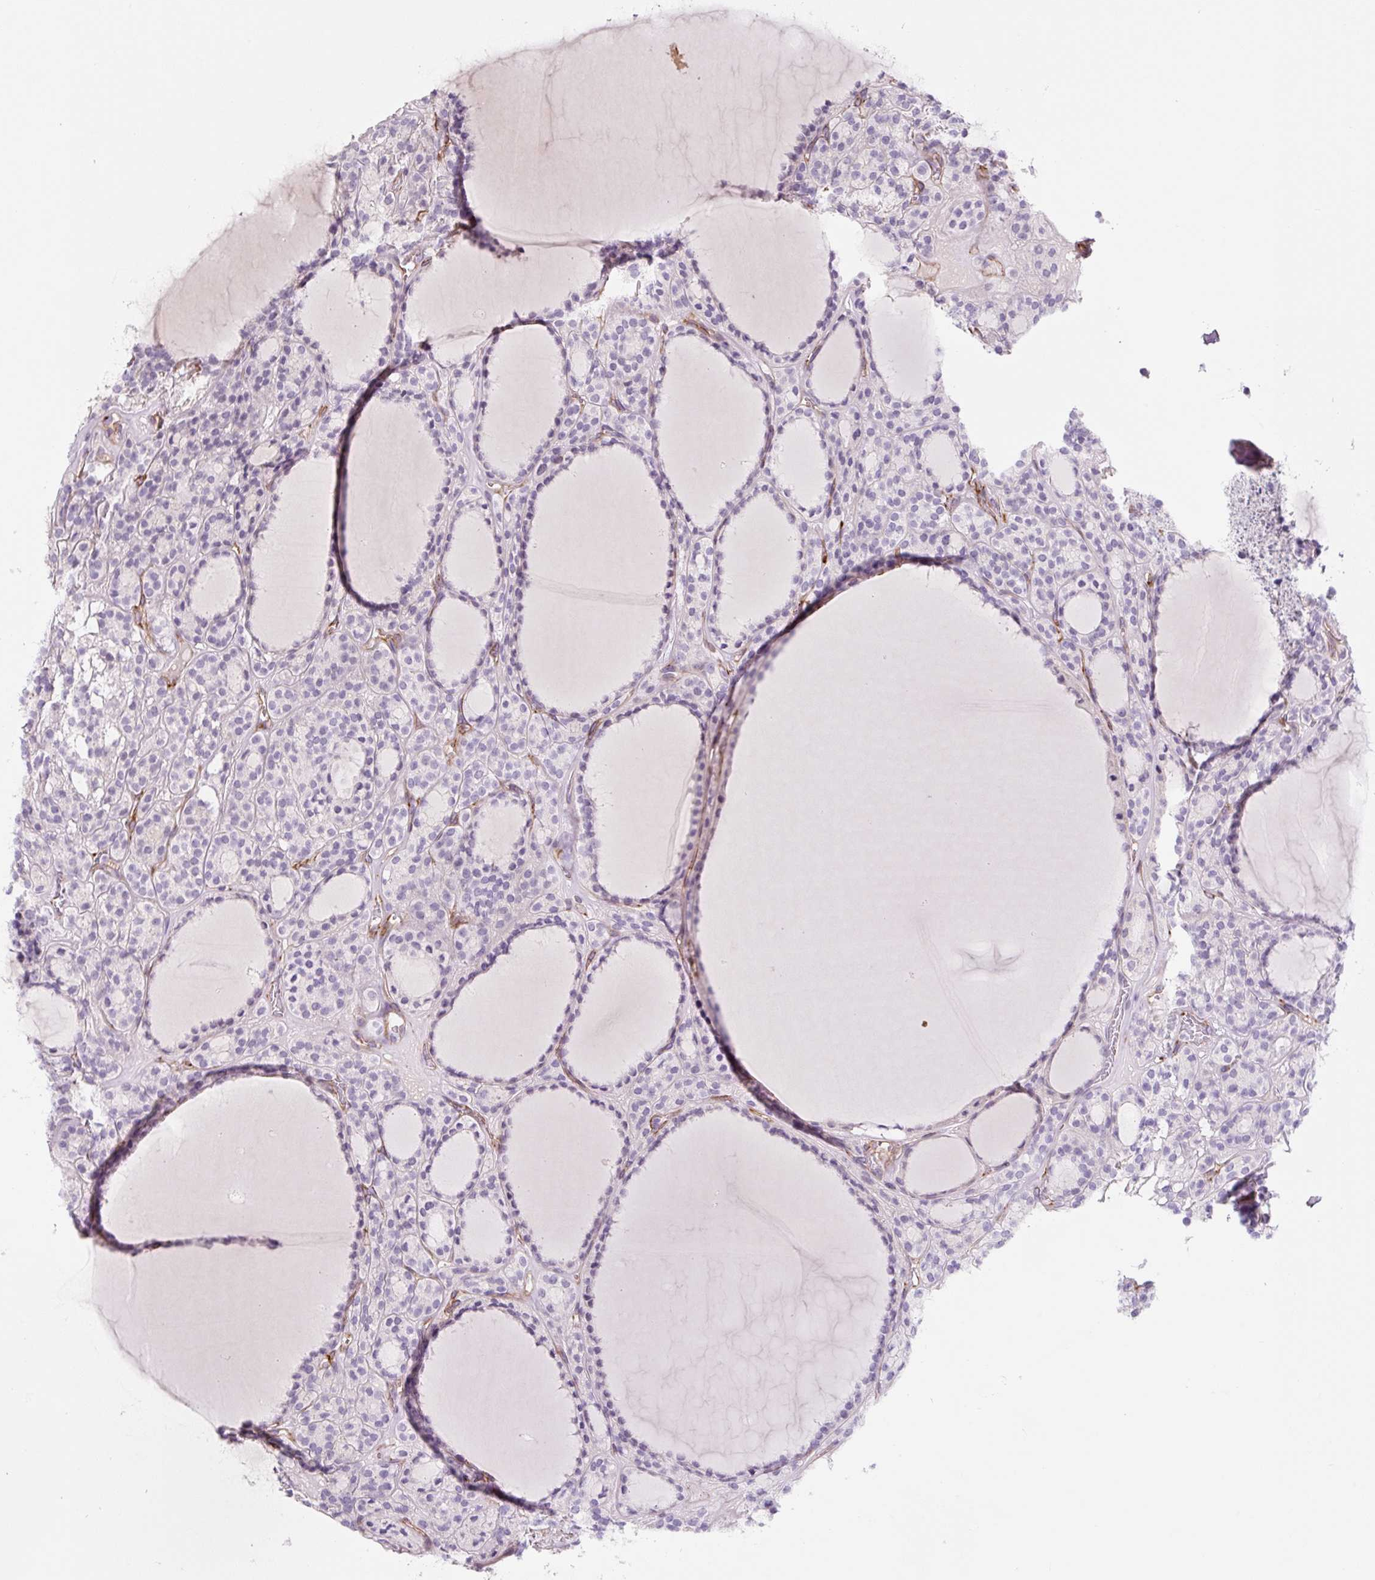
{"staining": {"intensity": "negative", "quantity": "none", "location": "none"}, "tissue": "thyroid cancer", "cell_type": "Tumor cells", "image_type": "cancer", "snomed": [{"axis": "morphology", "description": "Follicular adenoma carcinoma, NOS"}, {"axis": "topography", "description": "Thyroid gland"}], "caption": "IHC image of neoplastic tissue: thyroid cancer (follicular adenoma carcinoma) stained with DAB (3,3'-diaminobenzidine) shows no significant protein expression in tumor cells.", "gene": "CCL25", "patient": {"sex": "female", "age": 63}}